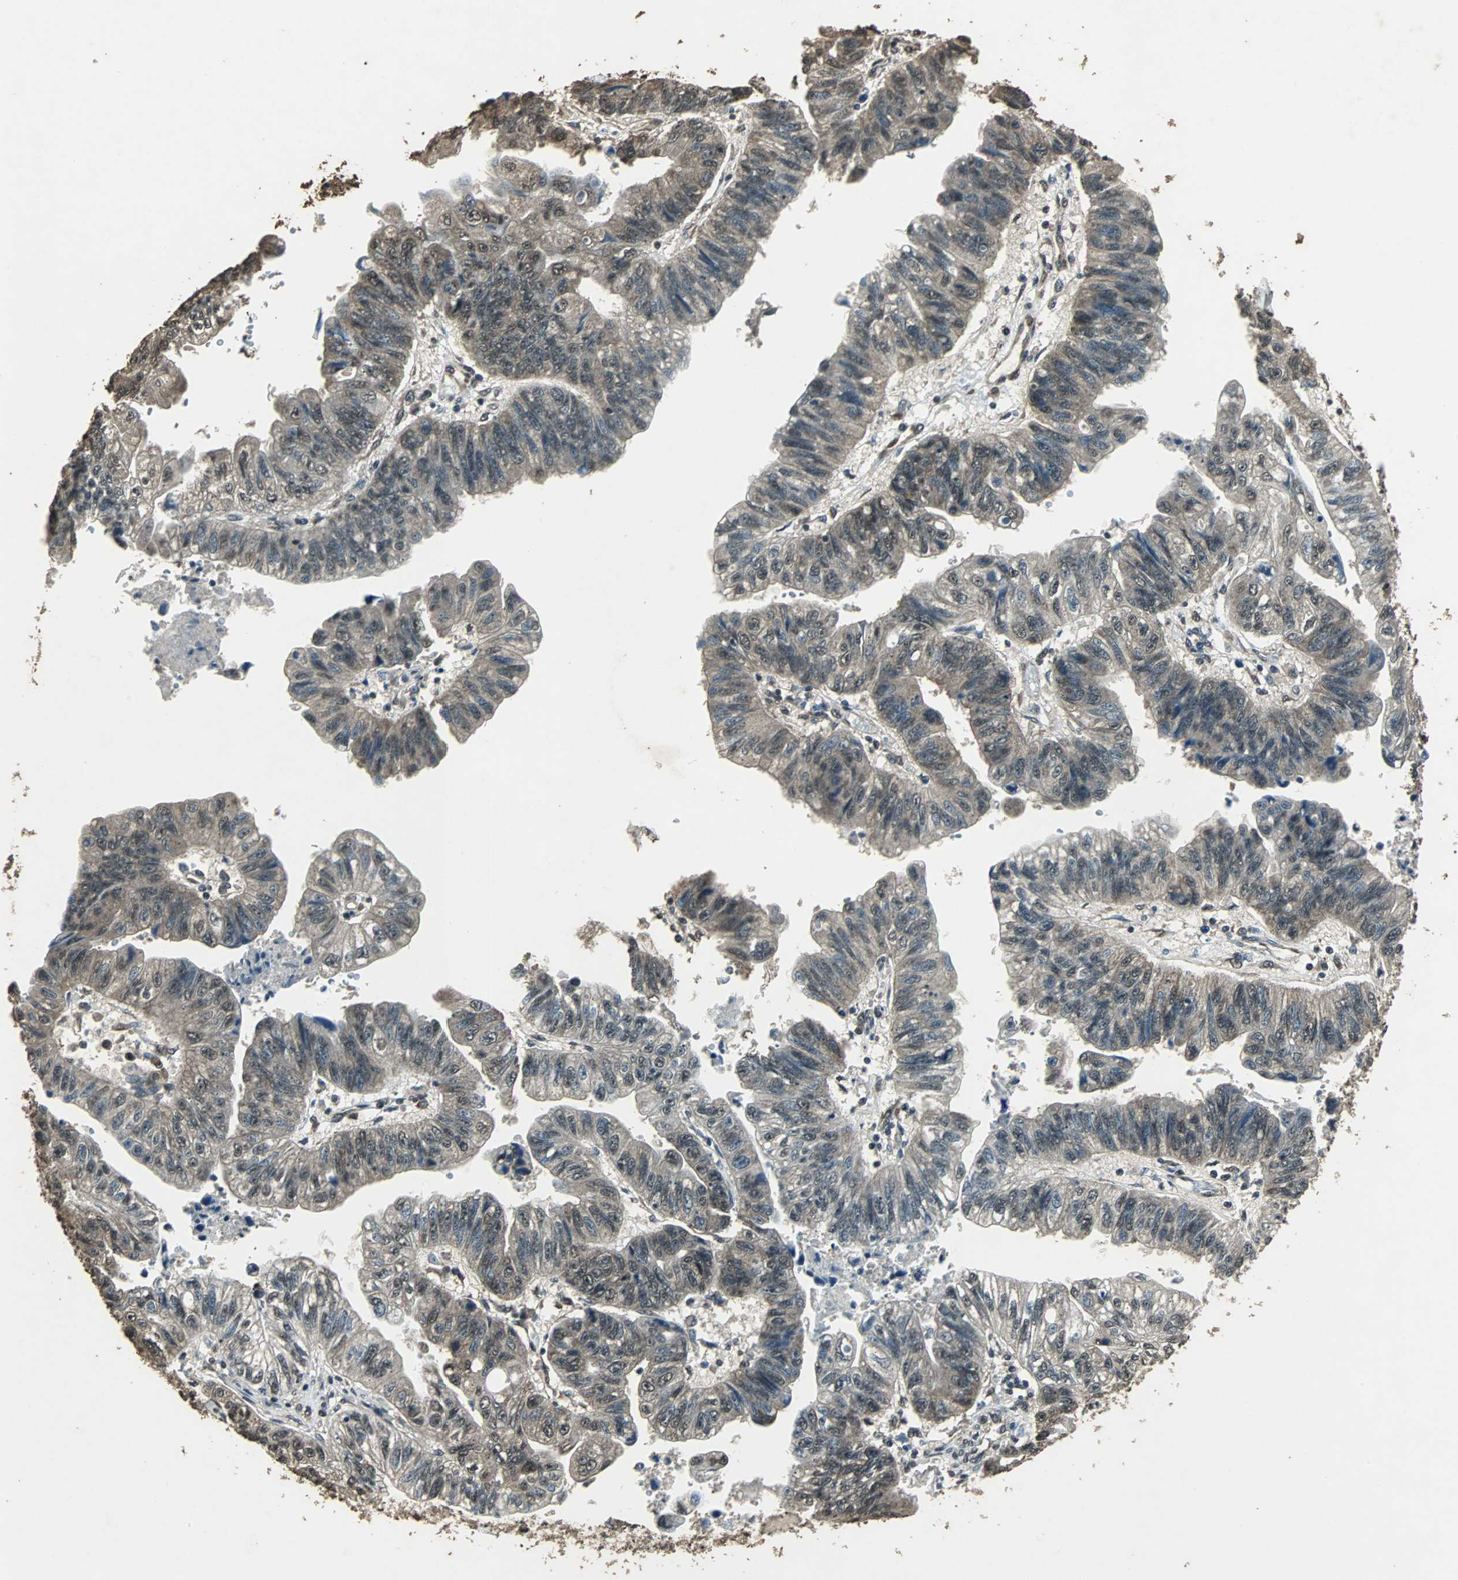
{"staining": {"intensity": "moderate", "quantity": "<25%", "location": "cytoplasmic/membranous,nuclear"}, "tissue": "stomach cancer", "cell_type": "Tumor cells", "image_type": "cancer", "snomed": [{"axis": "morphology", "description": "Adenocarcinoma, NOS"}, {"axis": "topography", "description": "Stomach"}], "caption": "IHC staining of stomach adenocarcinoma, which reveals low levels of moderate cytoplasmic/membranous and nuclear positivity in approximately <25% of tumor cells indicating moderate cytoplasmic/membranous and nuclear protein expression. The staining was performed using DAB (3,3'-diaminobenzidine) (brown) for protein detection and nuclei were counterstained in hematoxylin (blue).", "gene": "PPP1R13B", "patient": {"sex": "male", "age": 59}}